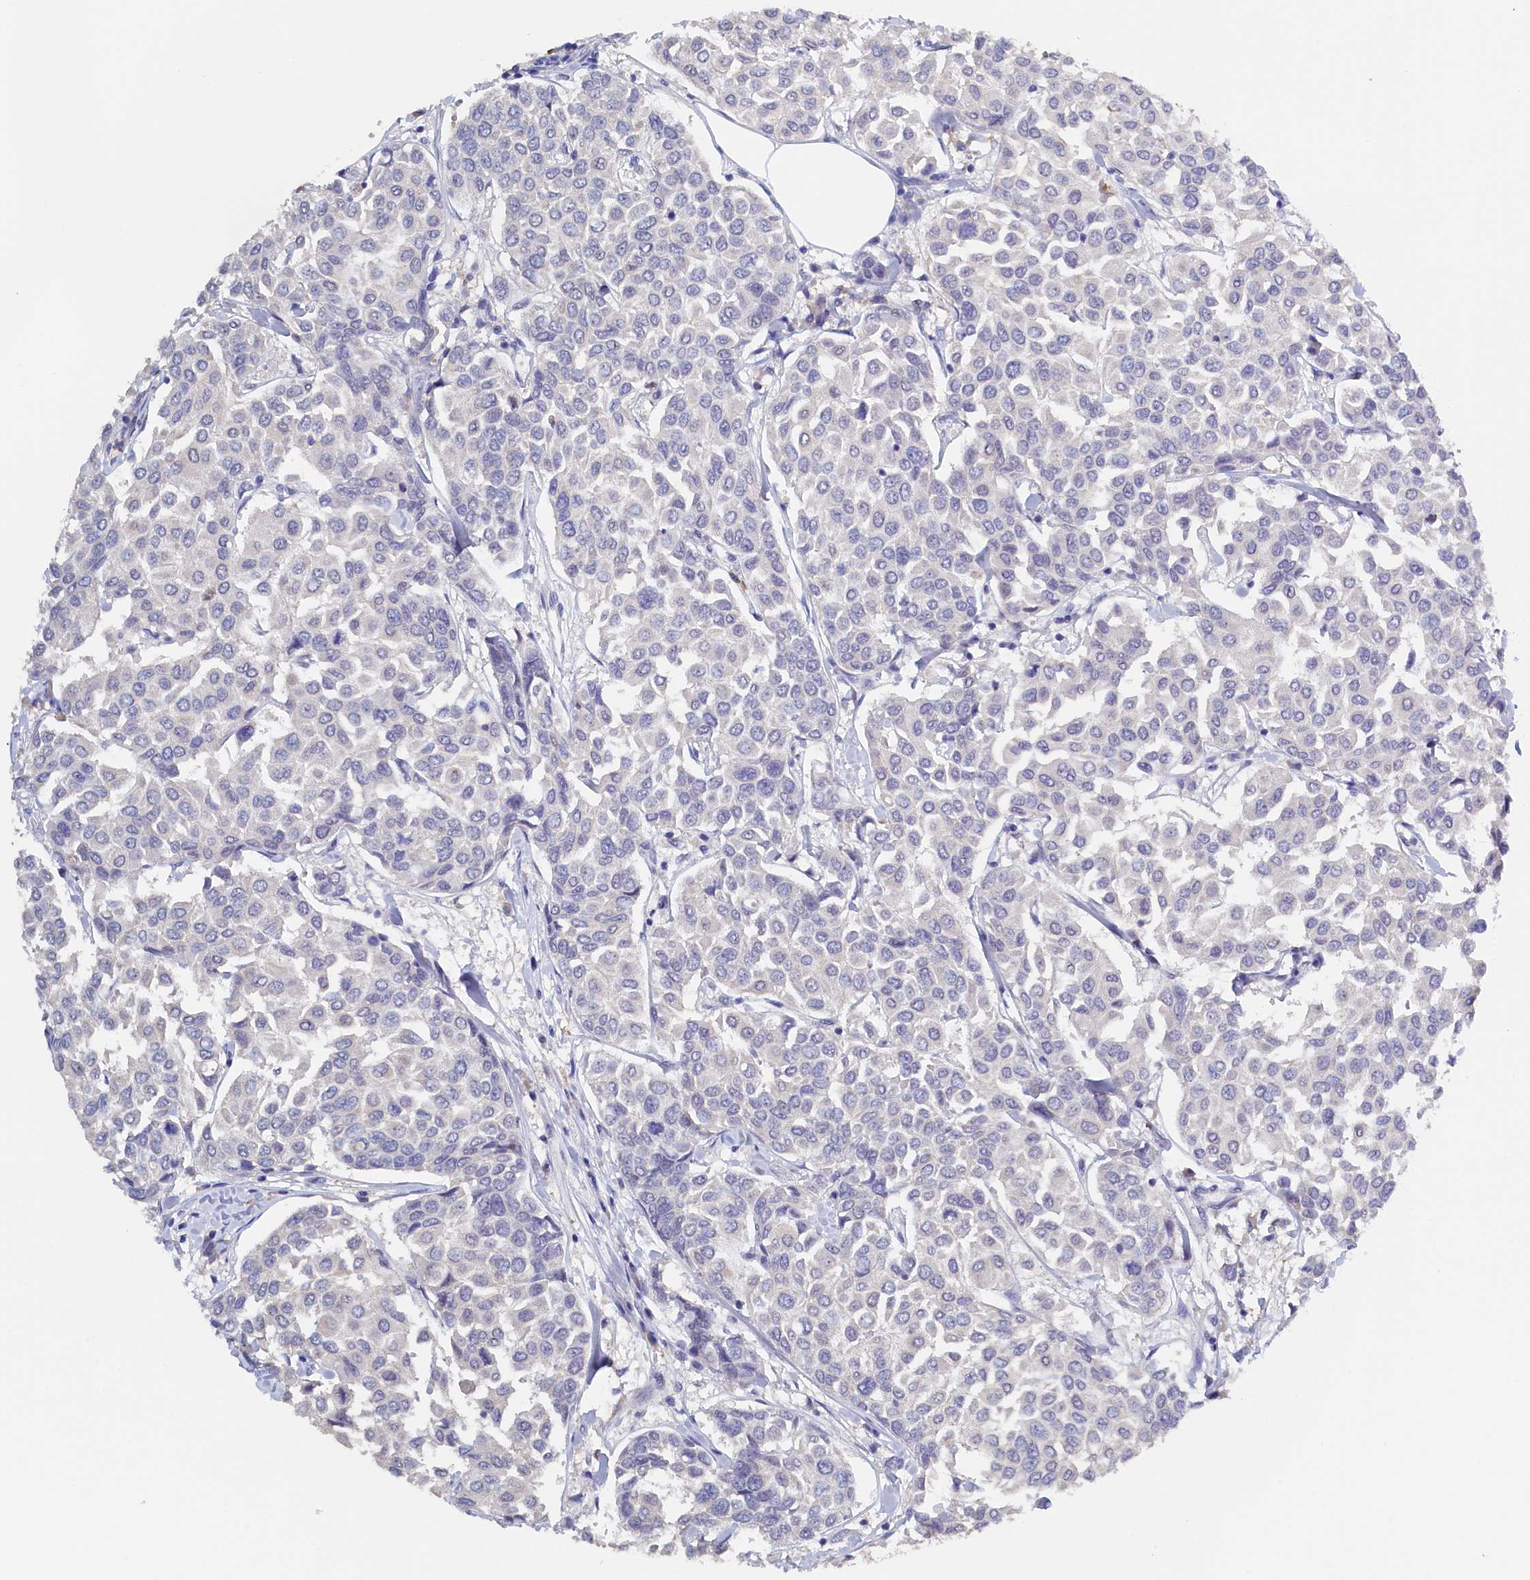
{"staining": {"intensity": "negative", "quantity": "none", "location": "none"}, "tissue": "breast cancer", "cell_type": "Tumor cells", "image_type": "cancer", "snomed": [{"axis": "morphology", "description": "Duct carcinoma"}, {"axis": "topography", "description": "Breast"}], "caption": "A micrograph of breast invasive ductal carcinoma stained for a protein exhibits no brown staining in tumor cells.", "gene": "MOSPD3", "patient": {"sex": "female", "age": 55}}